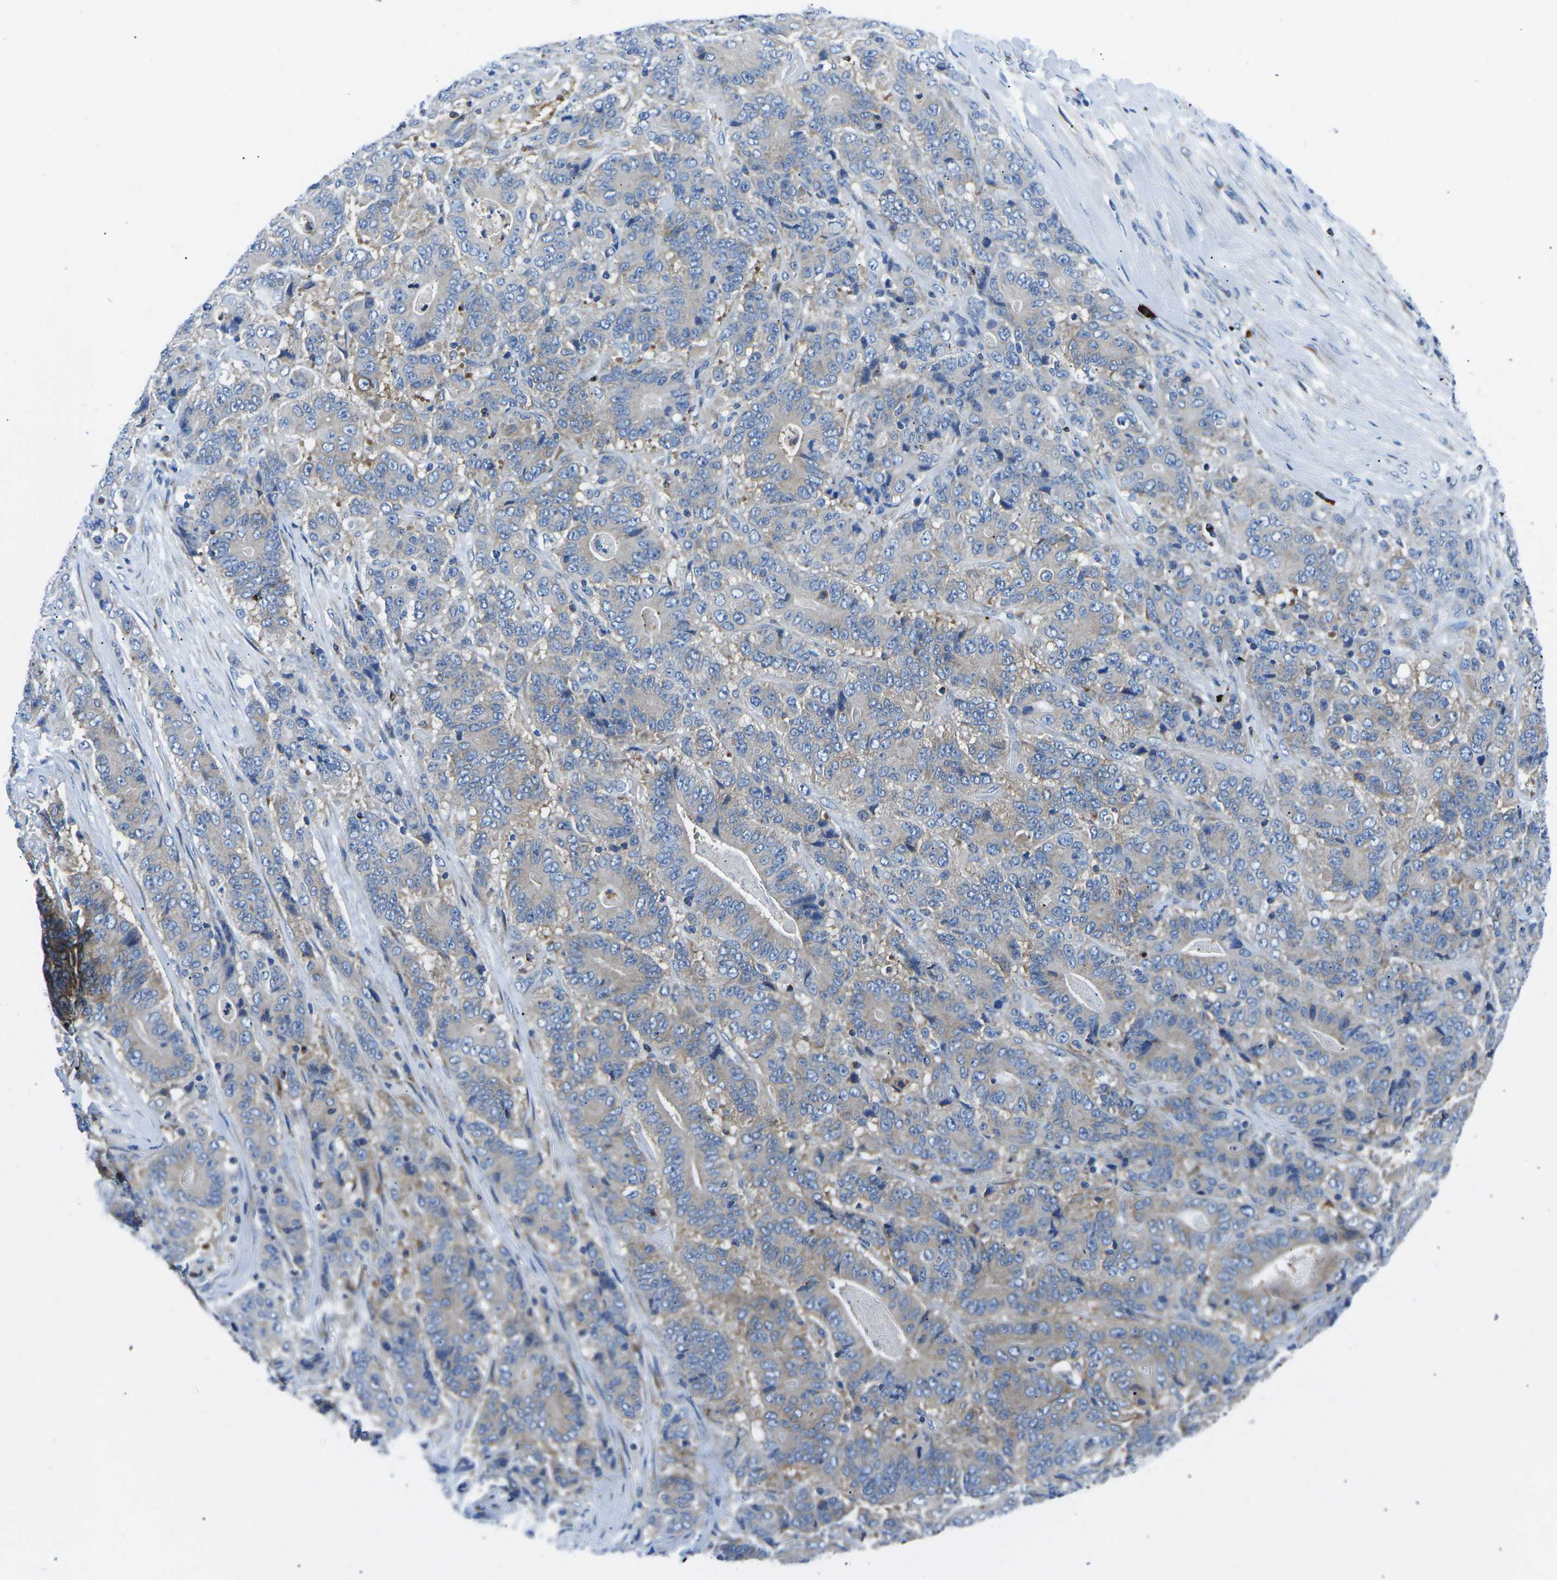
{"staining": {"intensity": "weak", "quantity": "25%-75%", "location": "cytoplasmic/membranous"}, "tissue": "stomach cancer", "cell_type": "Tumor cells", "image_type": "cancer", "snomed": [{"axis": "morphology", "description": "Adenocarcinoma, NOS"}, {"axis": "topography", "description": "Stomach"}], "caption": "This photomicrograph reveals IHC staining of human stomach cancer (adenocarcinoma), with low weak cytoplasmic/membranous positivity in about 25%-75% of tumor cells.", "gene": "MC4R", "patient": {"sex": "female", "age": 73}}